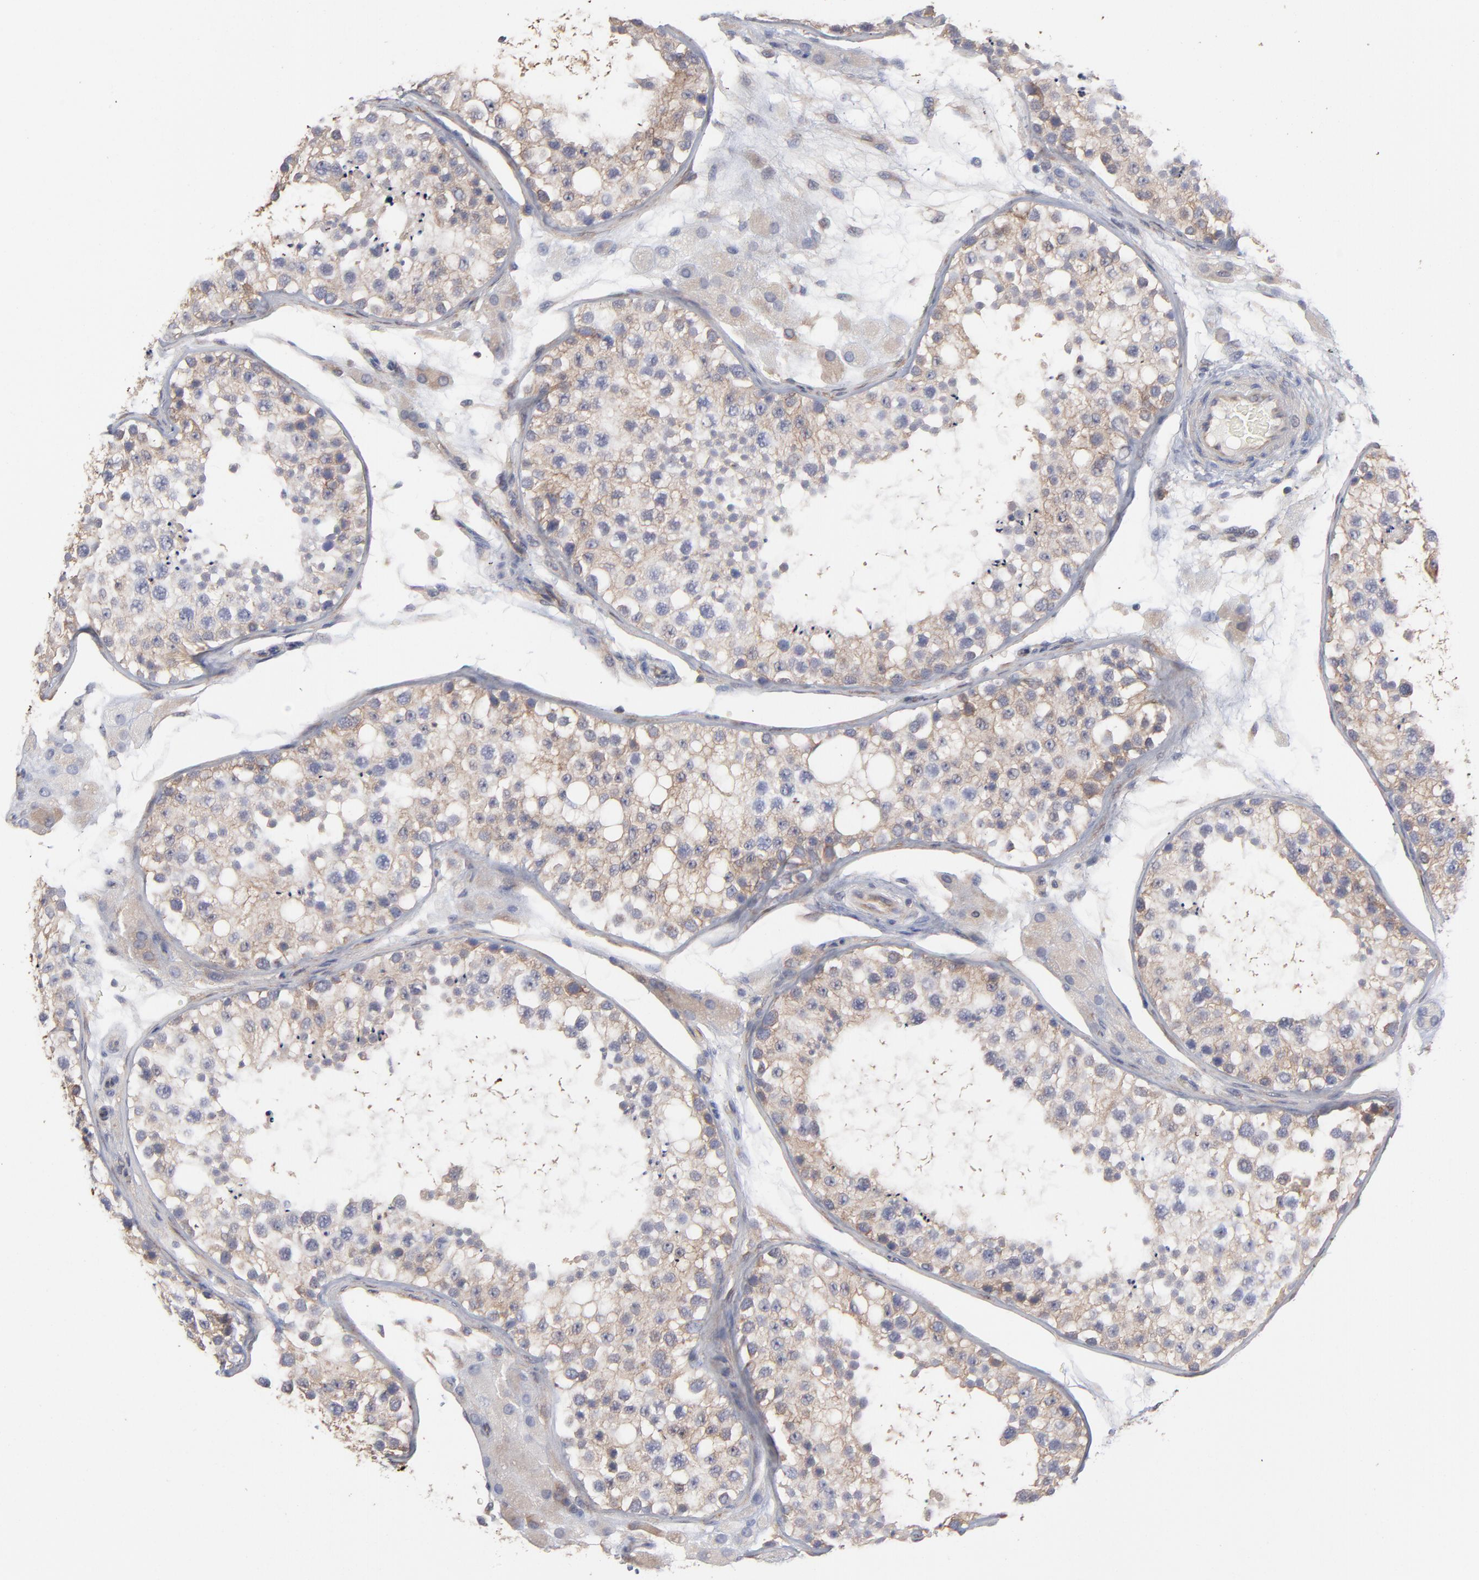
{"staining": {"intensity": "weak", "quantity": ">75%", "location": "cytoplasmic/membranous"}, "tissue": "testis", "cell_type": "Cells in seminiferous ducts", "image_type": "normal", "snomed": [{"axis": "morphology", "description": "Normal tissue, NOS"}, {"axis": "topography", "description": "Testis"}], "caption": "DAB (3,3'-diaminobenzidine) immunohistochemical staining of normal testis shows weak cytoplasmic/membranous protein staining in about >75% of cells in seminiferous ducts.", "gene": "NFKBIA", "patient": {"sex": "male", "age": 26}}